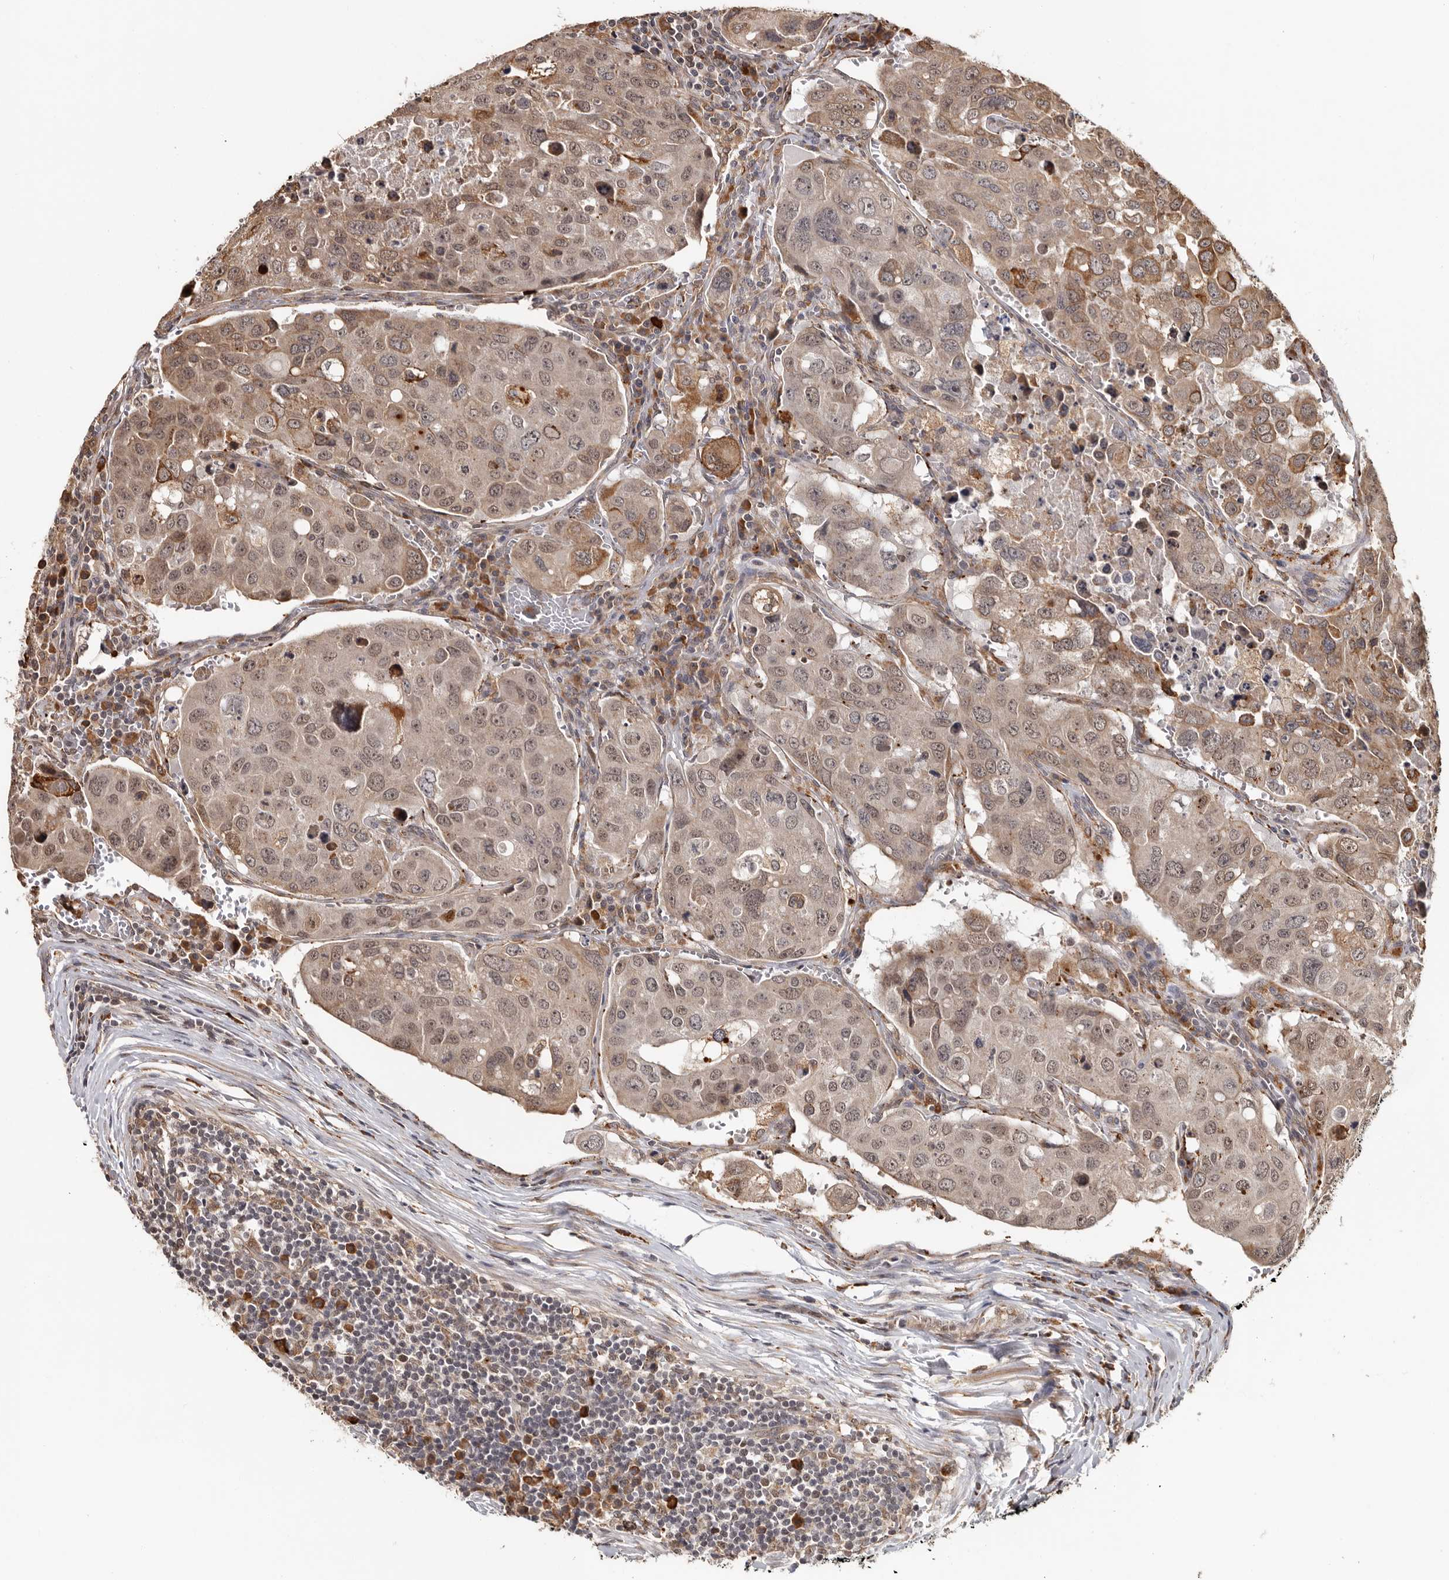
{"staining": {"intensity": "weak", "quantity": ">75%", "location": "nuclear"}, "tissue": "urothelial cancer", "cell_type": "Tumor cells", "image_type": "cancer", "snomed": [{"axis": "morphology", "description": "Urothelial carcinoma, High grade"}, {"axis": "topography", "description": "Lymph node"}, {"axis": "topography", "description": "Urinary bladder"}], "caption": "This image reveals IHC staining of human urothelial carcinoma (high-grade), with low weak nuclear expression in approximately >75% of tumor cells.", "gene": "ZNF83", "patient": {"sex": "male", "age": 51}}